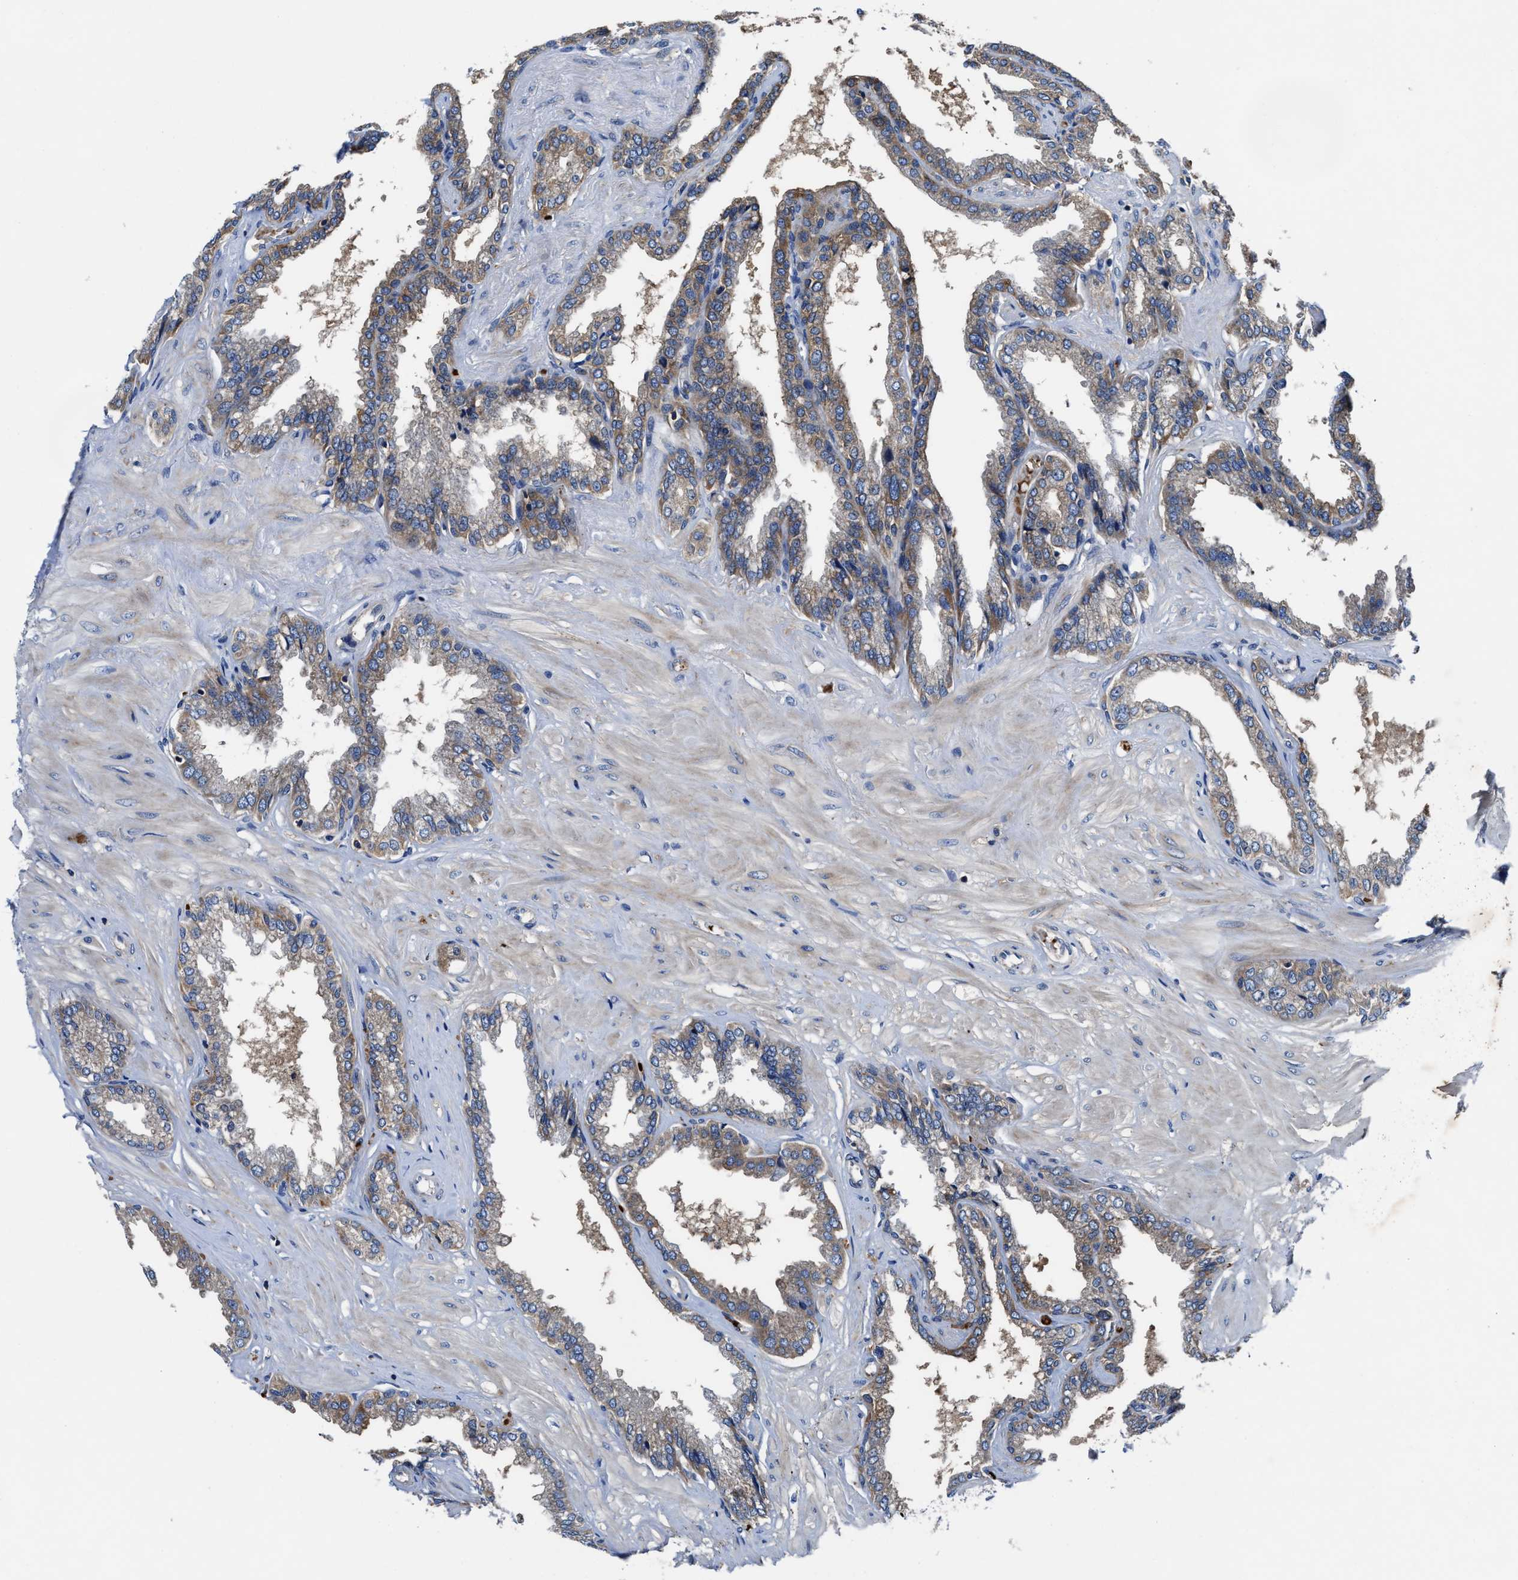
{"staining": {"intensity": "moderate", "quantity": "25%-75%", "location": "cytoplasmic/membranous"}, "tissue": "seminal vesicle", "cell_type": "Glandular cells", "image_type": "normal", "snomed": [{"axis": "morphology", "description": "Normal tissue, NOS"}, {"axis": "topography", "description": "Seminal veicle"}], "caption": "The histopathology image displays immunohistochemical staining of unremarkable seminal vesicle. There is moderate cytoplasmic/membranous staining is identified in approximately 25%-75% of glandular cells. (brown staining indicates protein expression, while blue staining denotes nuclei).", "gene": "PHLPP1", "patient": {"sex": "male", "age": 46}}